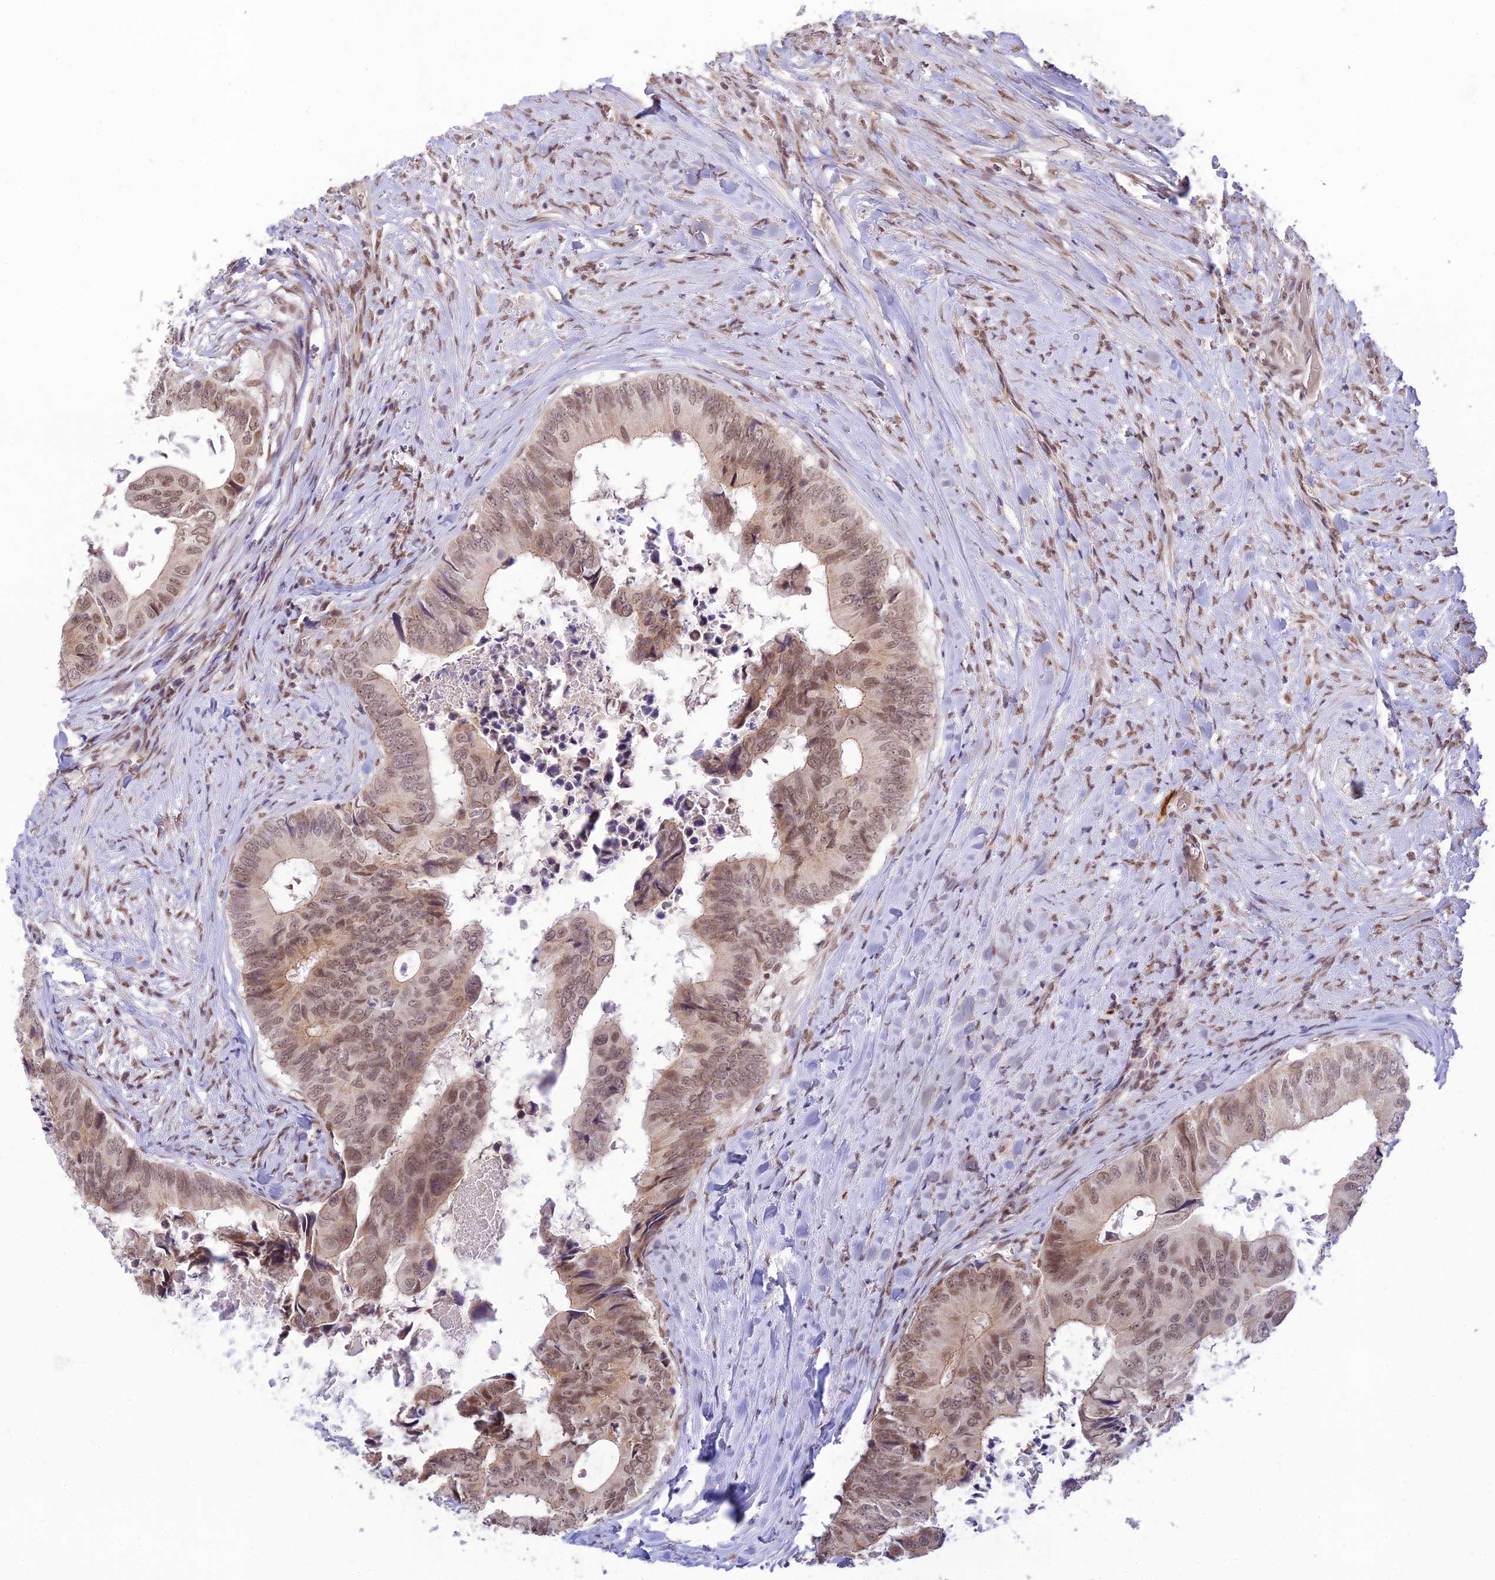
{"staining": {"intensity": "moderate", "quantity": ">75%", "location": "nuclear"}, "tissue": "colorectal cancer", "cell_type": "Tumor cells", "image_type": "cancer", "snomed": [{"axis": "morphology", "description": "Adenocarcinoma, NOS"}, {"axis": "topography", "description": "Colon"}], "caption": "Immunohistochemistry (DAB (3,3'-diaminobenzidine)) staining of human colorectal cancer (adenocarcinoma) reveals moderate nuclear protein expression in about >75% of tumor cells. The staining was performed using DAB to visualize the protein expression in brown, while the nuclei were stained in blue with hematoxylin (Magnification: 20x).", "gene": "MICOS13", "patient": {"sex": "male", "age": 85}}